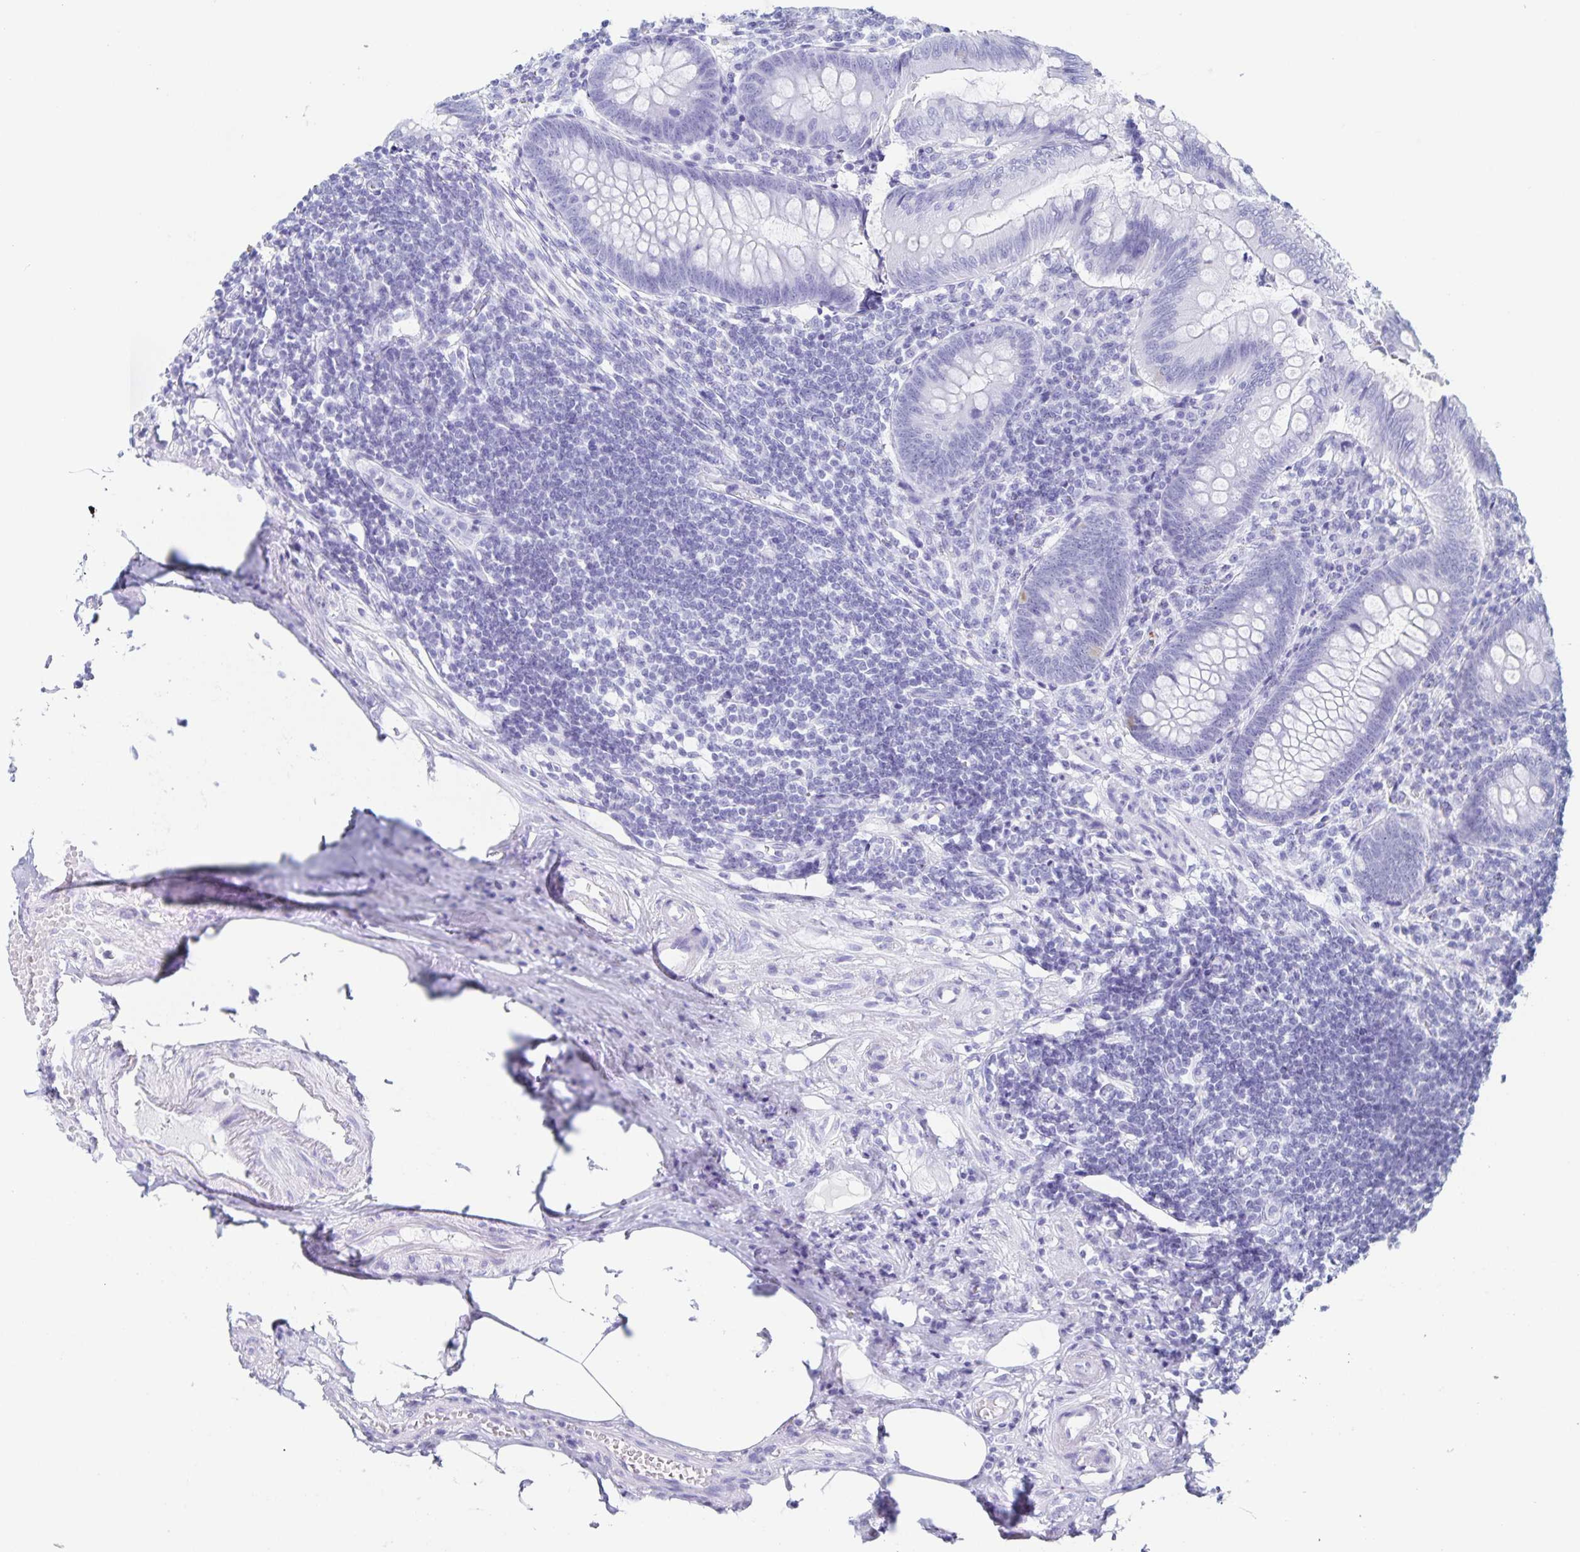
{"staining": {"intensity": "negative", "quantity": "none", "location": "none"}, "tissue": "appendix", "cell_type": "Glandular cells", "image_type": "normal", "snomed": [{"axis": "morphology", "description": "Normal tissue, NOS"}, {"axis": "topography", "description": "Appendix"}], "caption": "This photomicrograph is of benign appendix stained with immunohistochemistry (IHC) to label a protein in brown with the nuclei are counter-stained blue. There is no staining in glandular cells.", "gene": "LCE6A", "patient": {"sex": "female", "age": 57}}